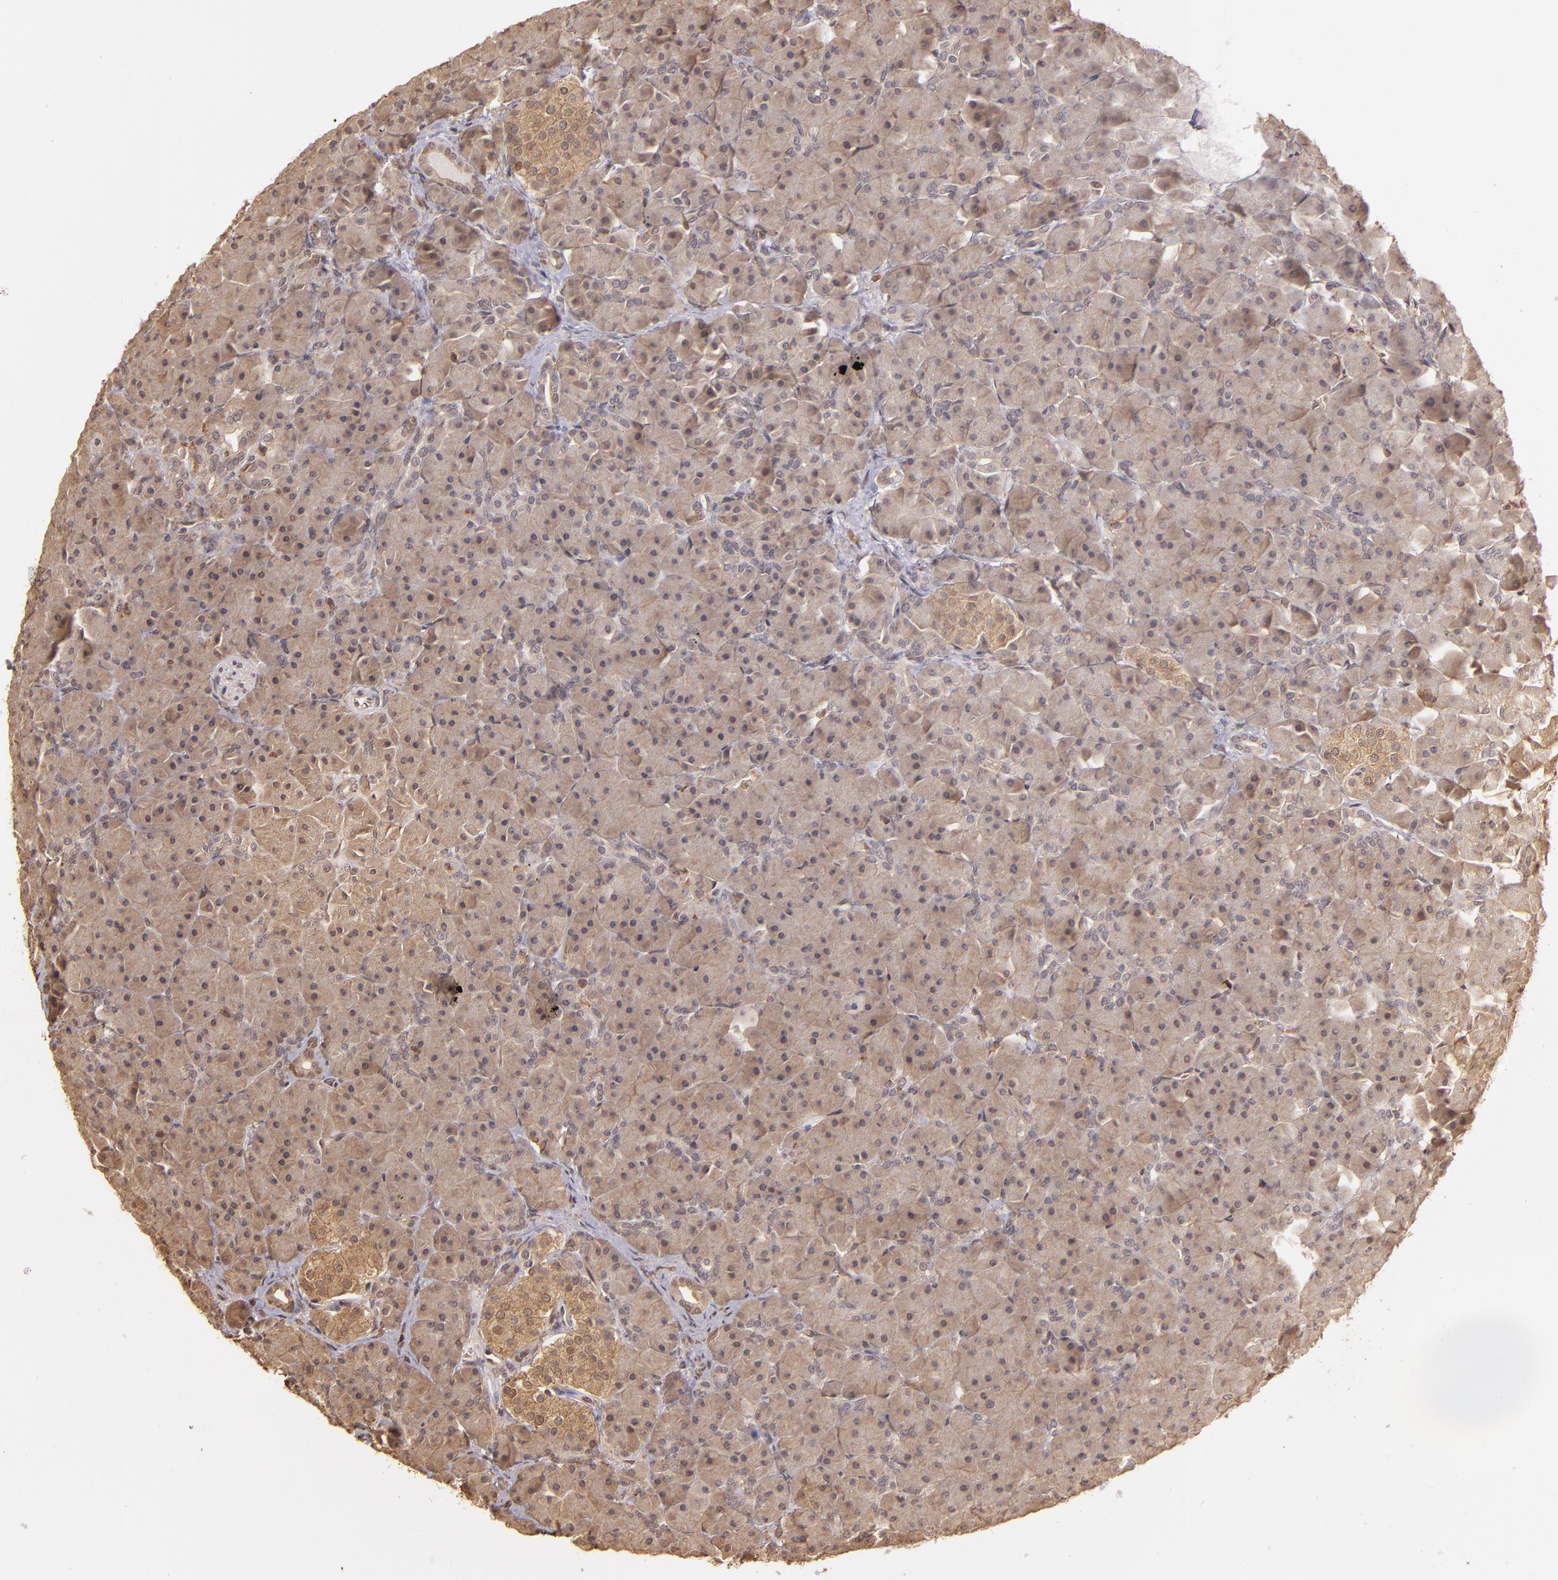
{"staining": {"intensity": "weak", "quantity": ">75%", "location": "cytoplasmic/membranous"}, "tissue": "pancreas", "cell_type": "Exocrine glandular cells", "image_type": "normal", "snomed": [{"axis": "morphology", "description": "Normal tissue, NOS"}, {"axis": "topography", "description": "Pancreas"}], "caption": "Protein analysis of benign pancreas displays weak cytoplasmic/membranous staining in approximately >75% of exocrine glandular cells.", "gene": "ARPC2", "patient": {"sex": "male", "age": 66}}